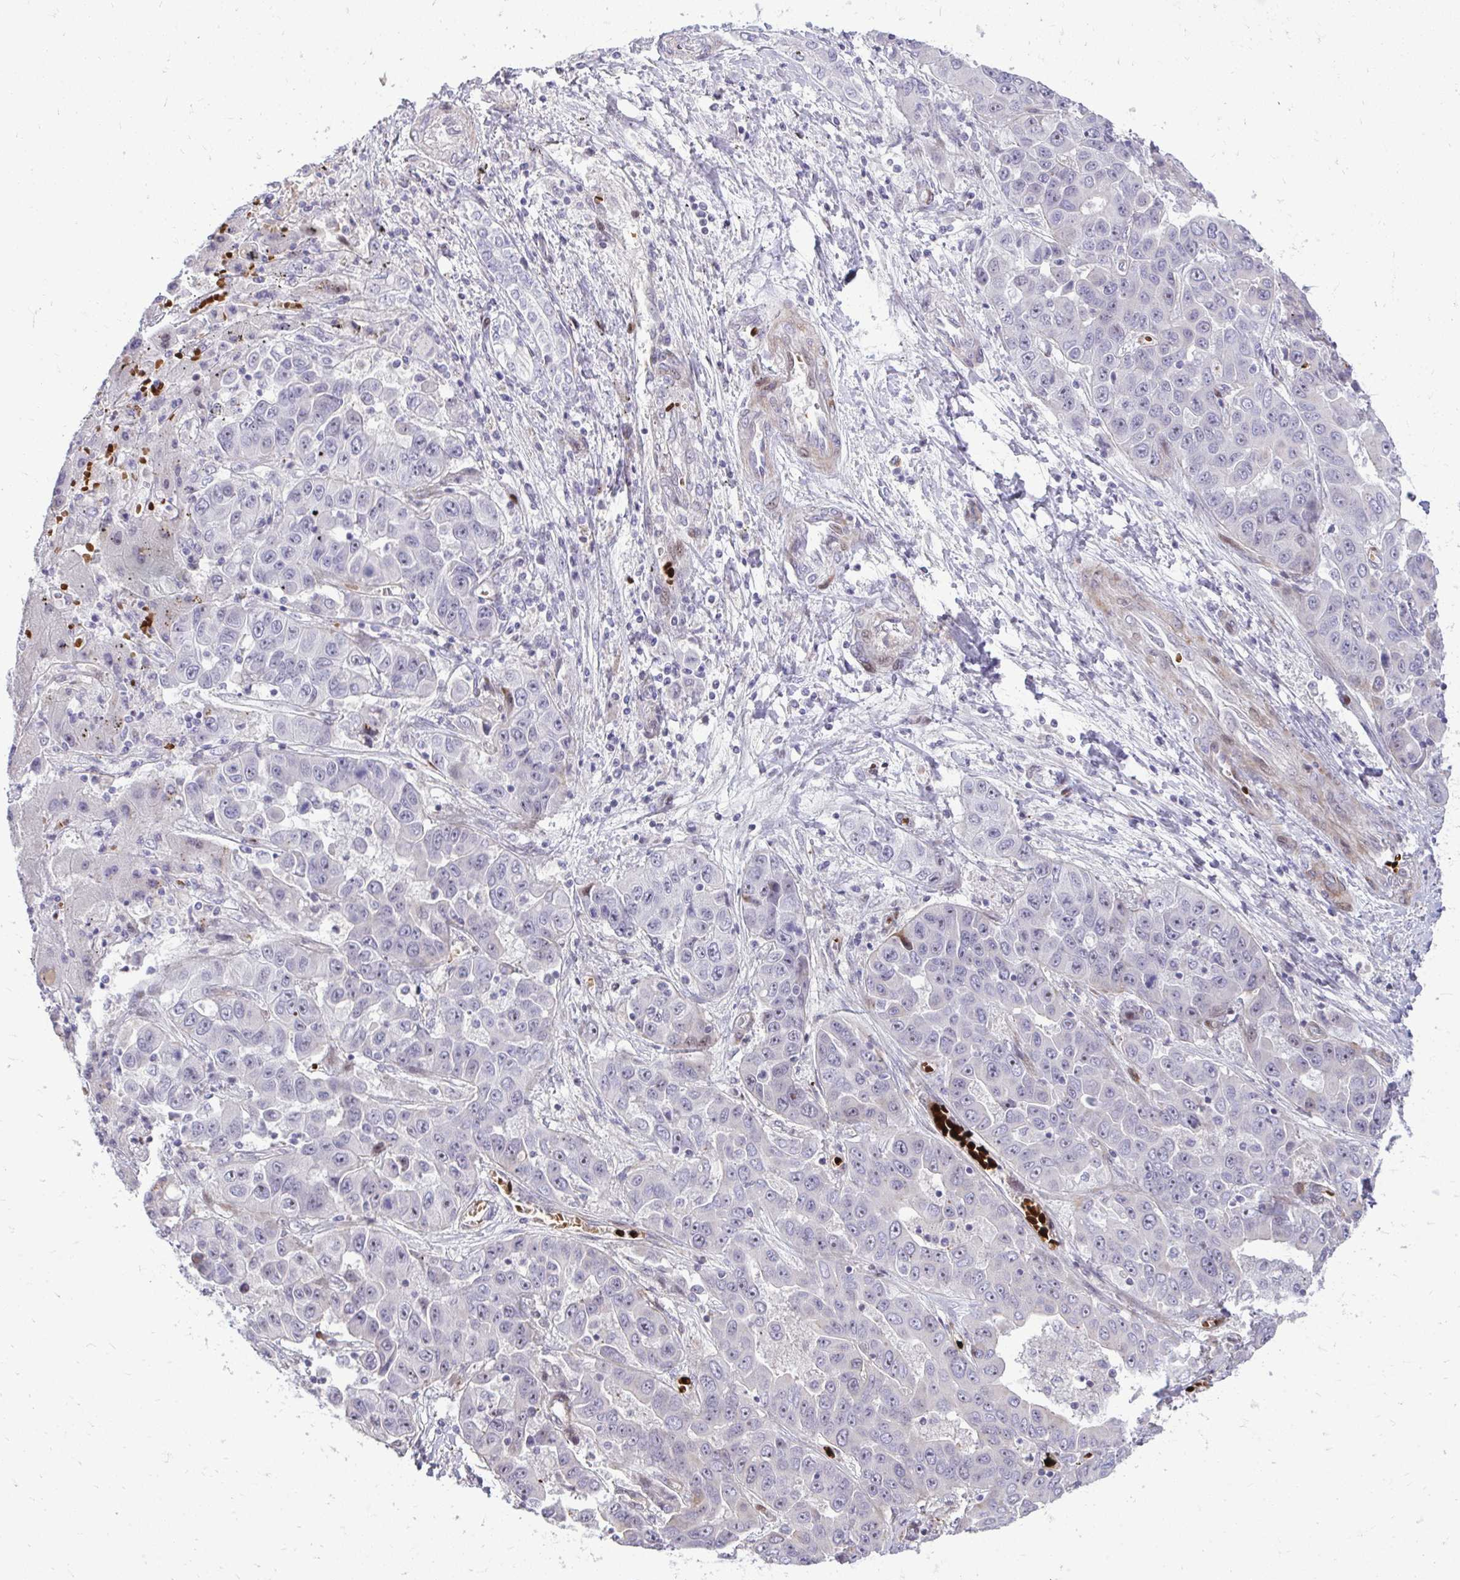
{"staining": {"intensity": "negative", "quantity": "none", "location": "none"}, "tissue": "liver cancer", "cell_type": "Tumor cells", "image_type": "cancer", "snomed": [{"axis": "morphology", "description": "Cholangiocarcinoma"}, {"axis": "topography", "description": "Liver"}], "caption": "Tumor cells show no significant positivity in liver cholangiocarcinoma. The staining was performed using DAB (3,3'-diaminobenzidine) to visualize the protein expression in brown, while the nuclei were stained in blue with hematoxylin (Magnification: 20x).", "gene": "DLX4", "patient": {"sex": "female", "age": 52}}